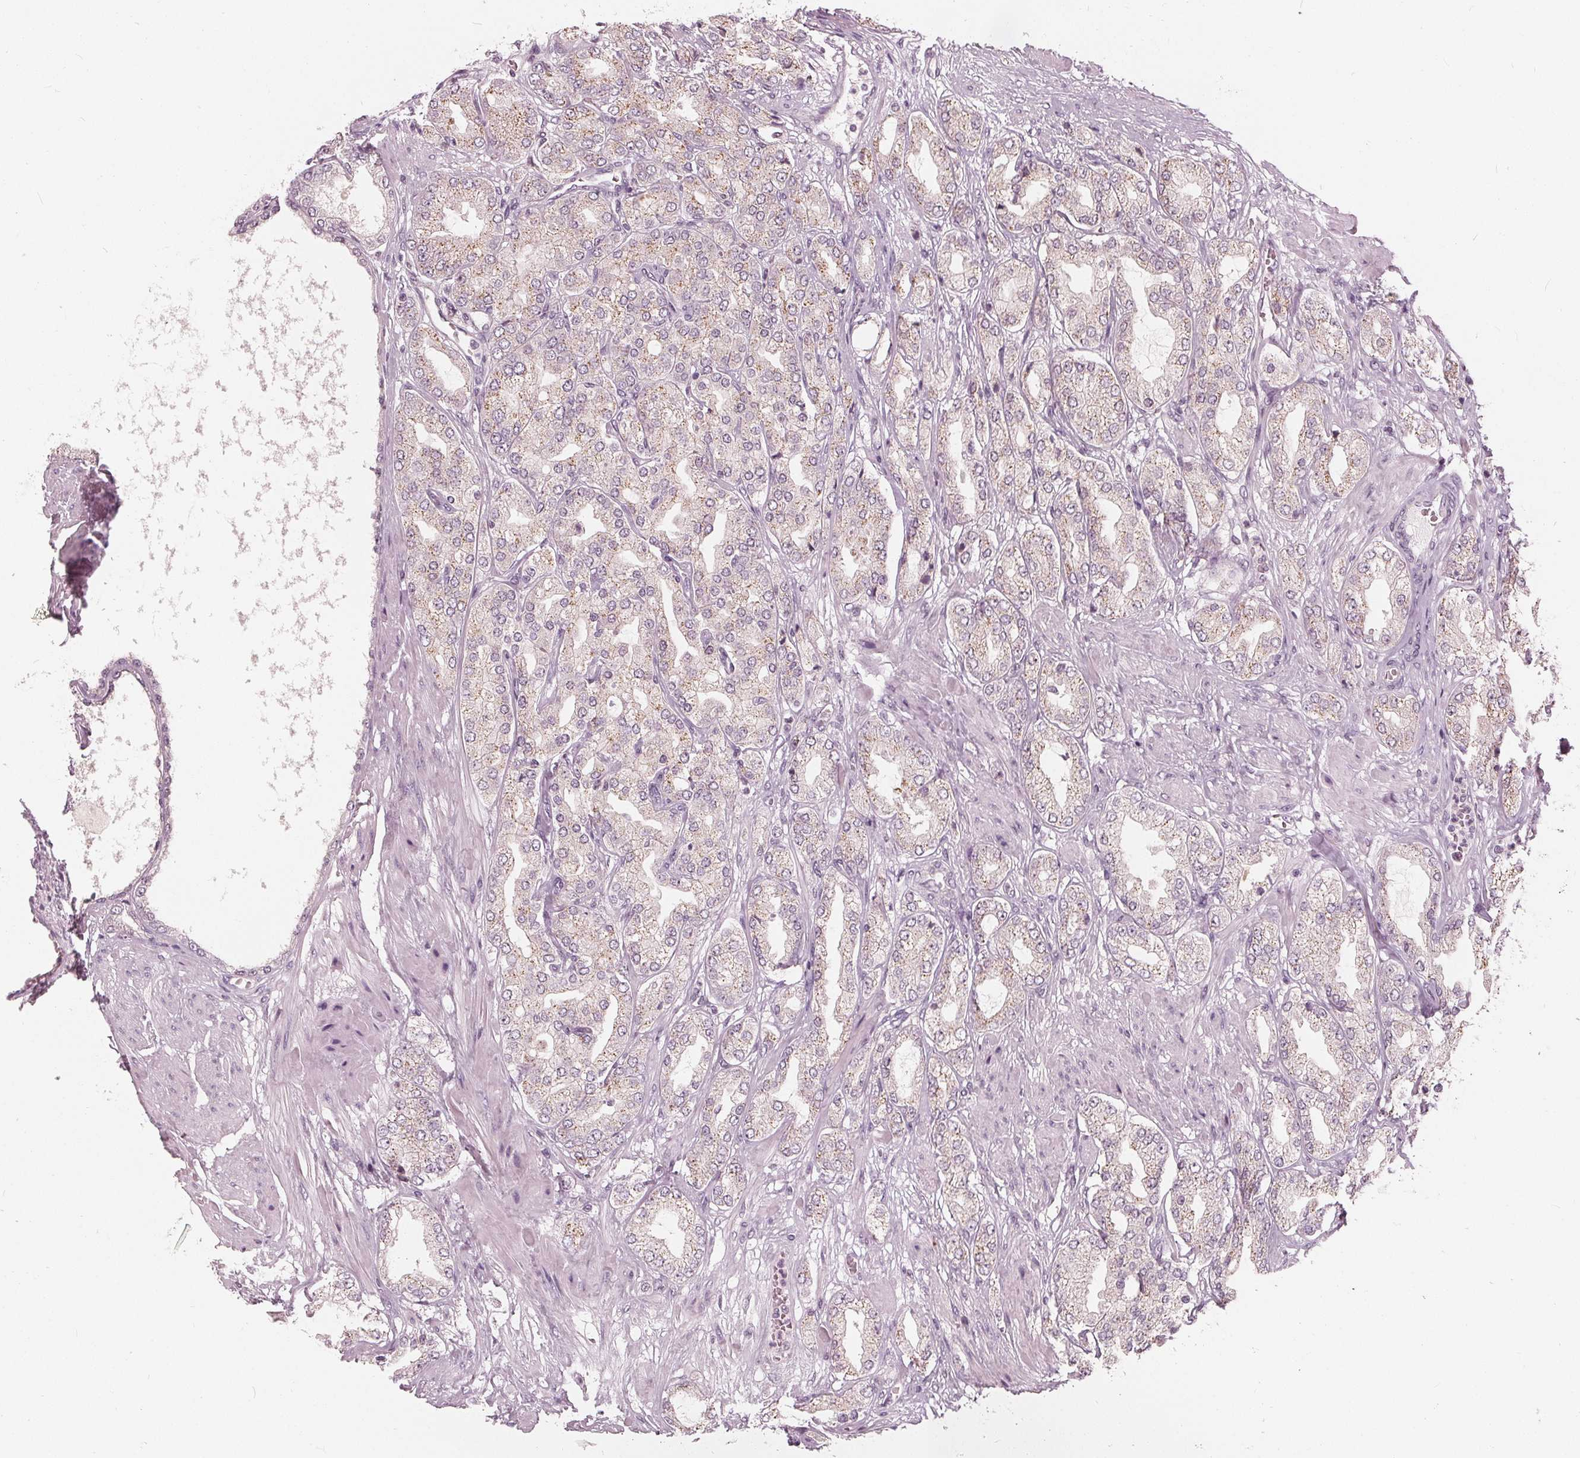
{"staining": {"intensity": "negative", "quantity": "none", "location": "none"}, "tissue": "prostate cancer", "cell_type": "Tumor cells", "image_type": "cancer", "snomed": [{"axis": "morphology", "description": "Adenocarcinoma, High grade"}, {"axis": "topography", "description": "Prostate"}], "caption": "IHC of prostate adenocarcinoma (high-grade) shows no positivity in tumor cells.", "gene": "SAT2", "patient": {"sex": "male", "age": 68}}